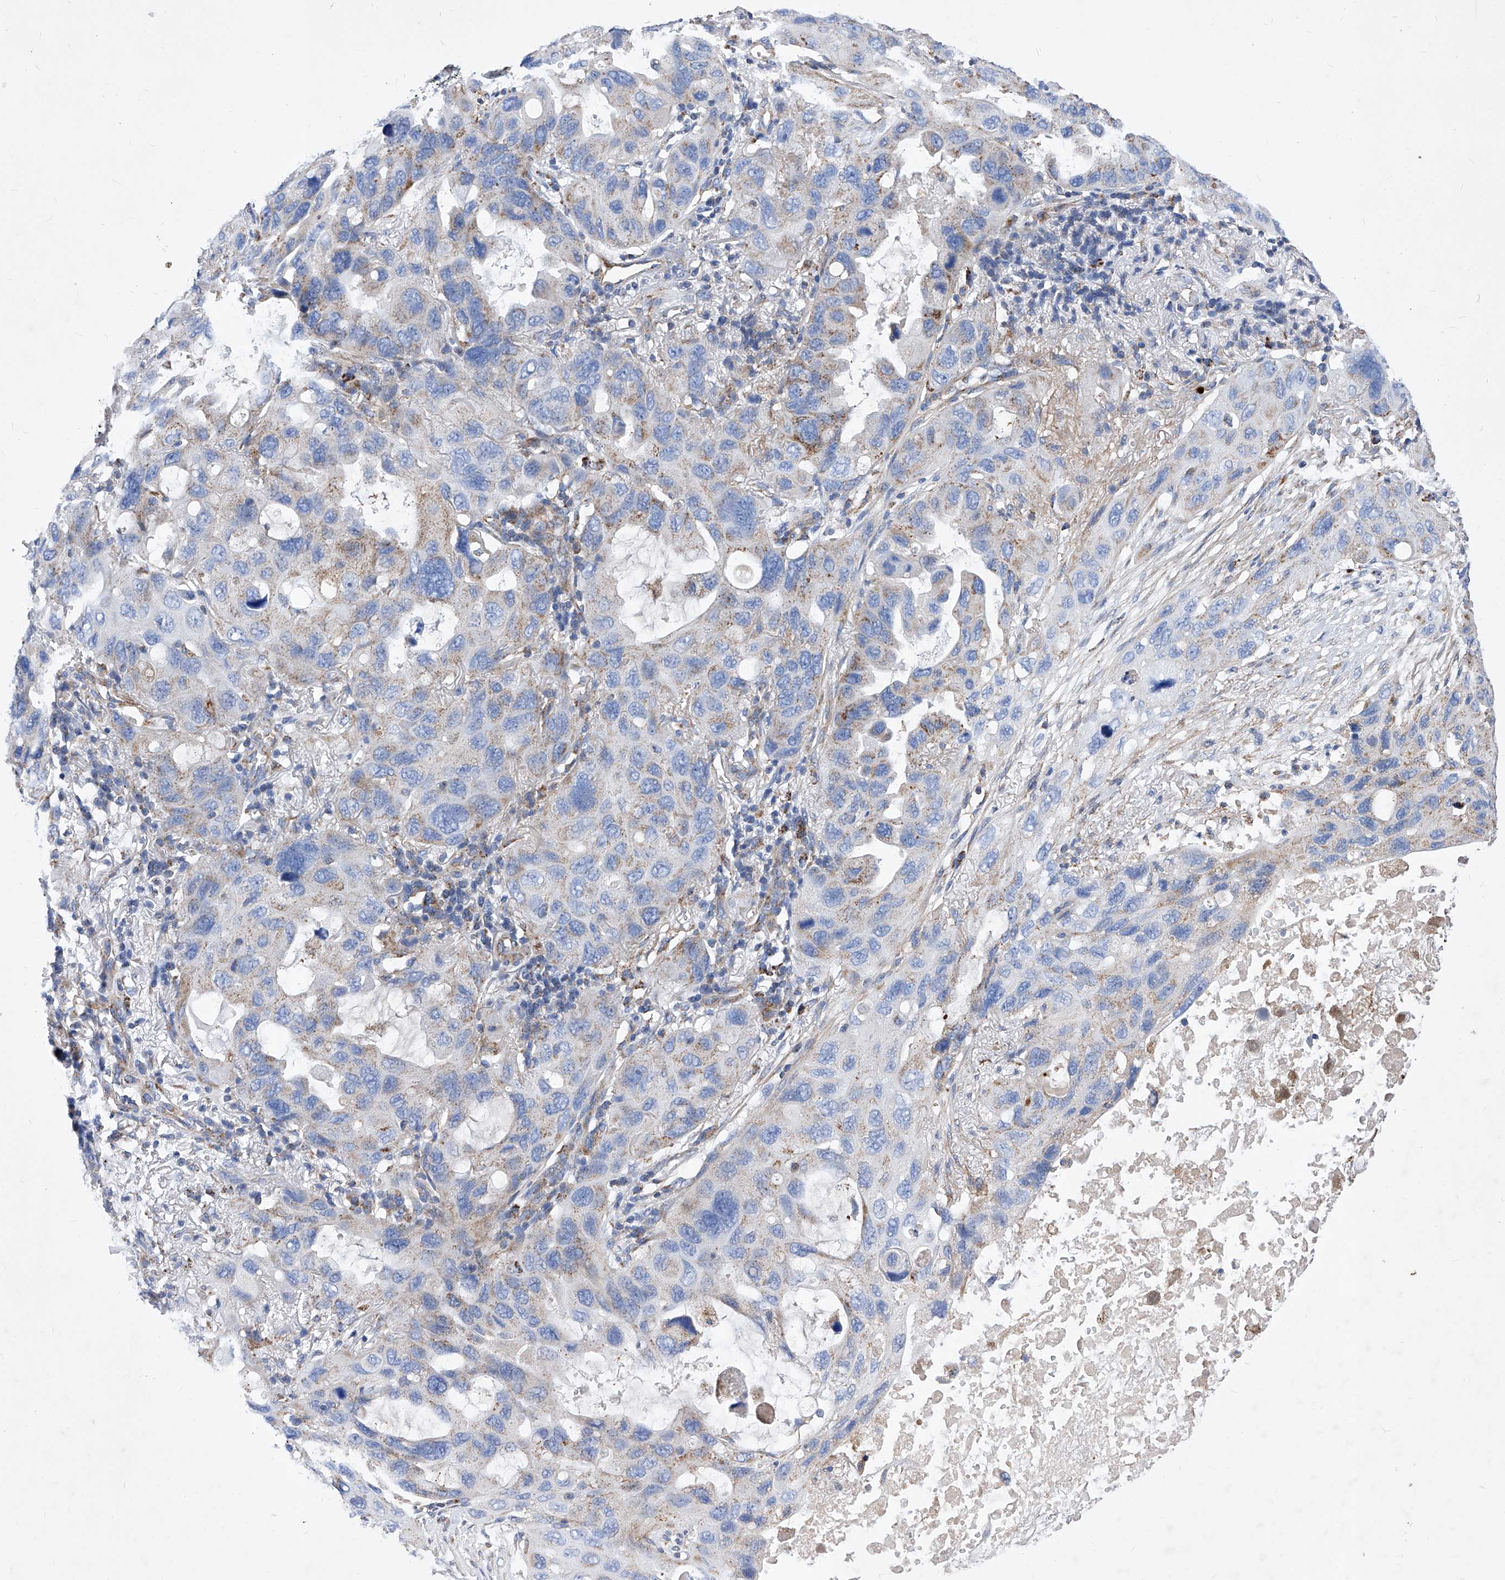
{"staining": {"intensity": "moderate", "quantity": "25%-75%", "location": "cytoplasmic/membranous"}, "tissue": "lung cancer", "cell_type": "Tumor cells", "image_type": "cancer", "snomed": [{"axis": "morphology", "description": "Squamous cell carcinoma, NOS"}, {"axis": "topography", "description": "Lung"}], "caption": "This histopathology image reveals squamous cell carcinoma (lung) stained with IHC to label a protein in brown. The cytoplasmic/membranous of tumor cells show moderate positivity for the protein. Nuclei are counter-stained blue.", "gene": "HRNR", "patient": {"sex": "female", "age": 73}}